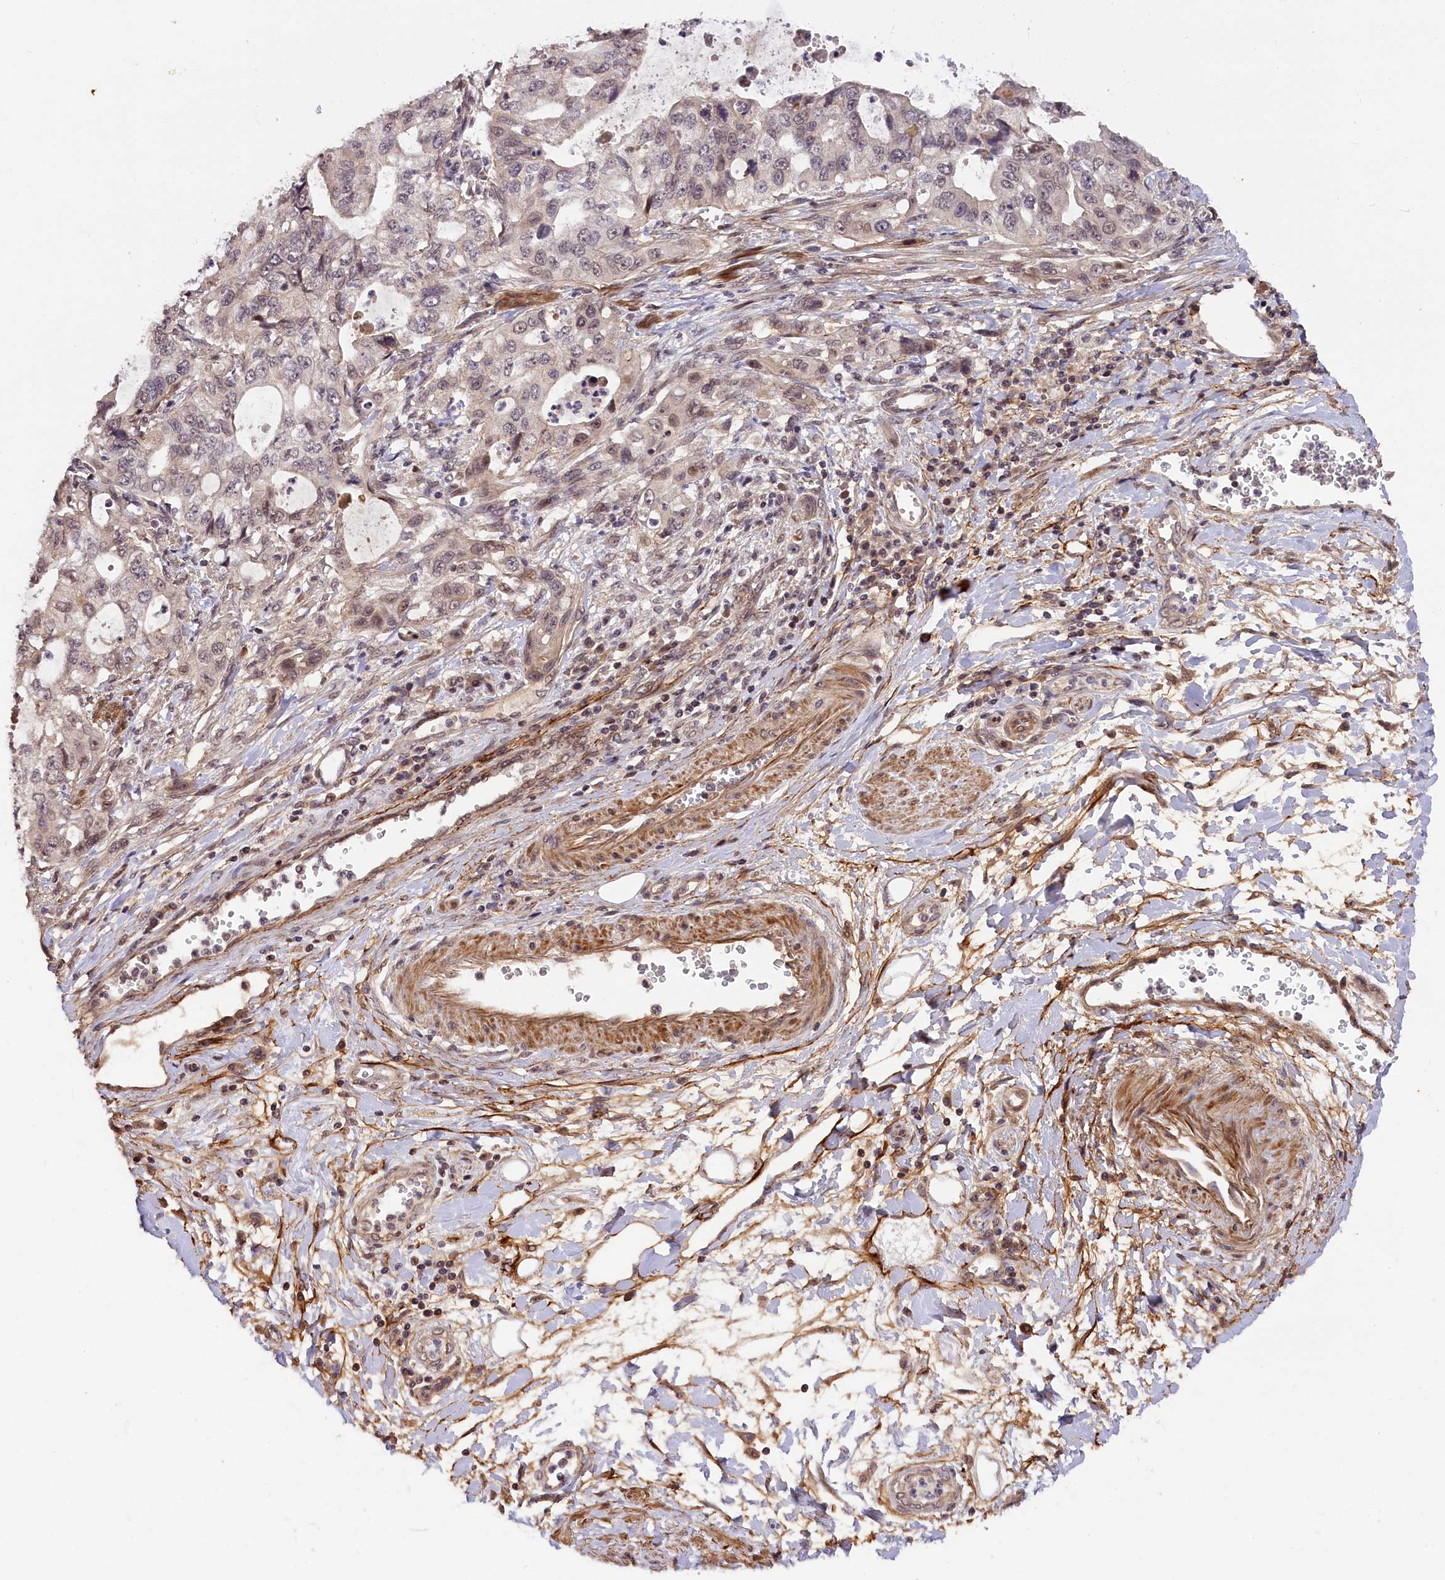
{"staining": {"intensity": "weak", "quantity": "25%-75%", "location": "nuclear"}, "tissue": "stomach cancer", "cell_type": "Tumor cells", "image_type": "cancer", "snomed": [{"axis": "morphology", "description": "Adenocarcinoma, NOS"}, {"axis": "topography", "description": "Stomach, upper"}], "caption": "A high-resolution photomicrograph shows IHC staining of stomach cancer (adenocarcinoma), which exhibits weak nuclear staining in approximately 25%-75% of tumor cells. (DAB (3,3'-diaminobenzidine) IHC with brightfield microscopy, high magnification).", "gene": "ZNF480", "patient": {"sex": "female", "age": 52}}